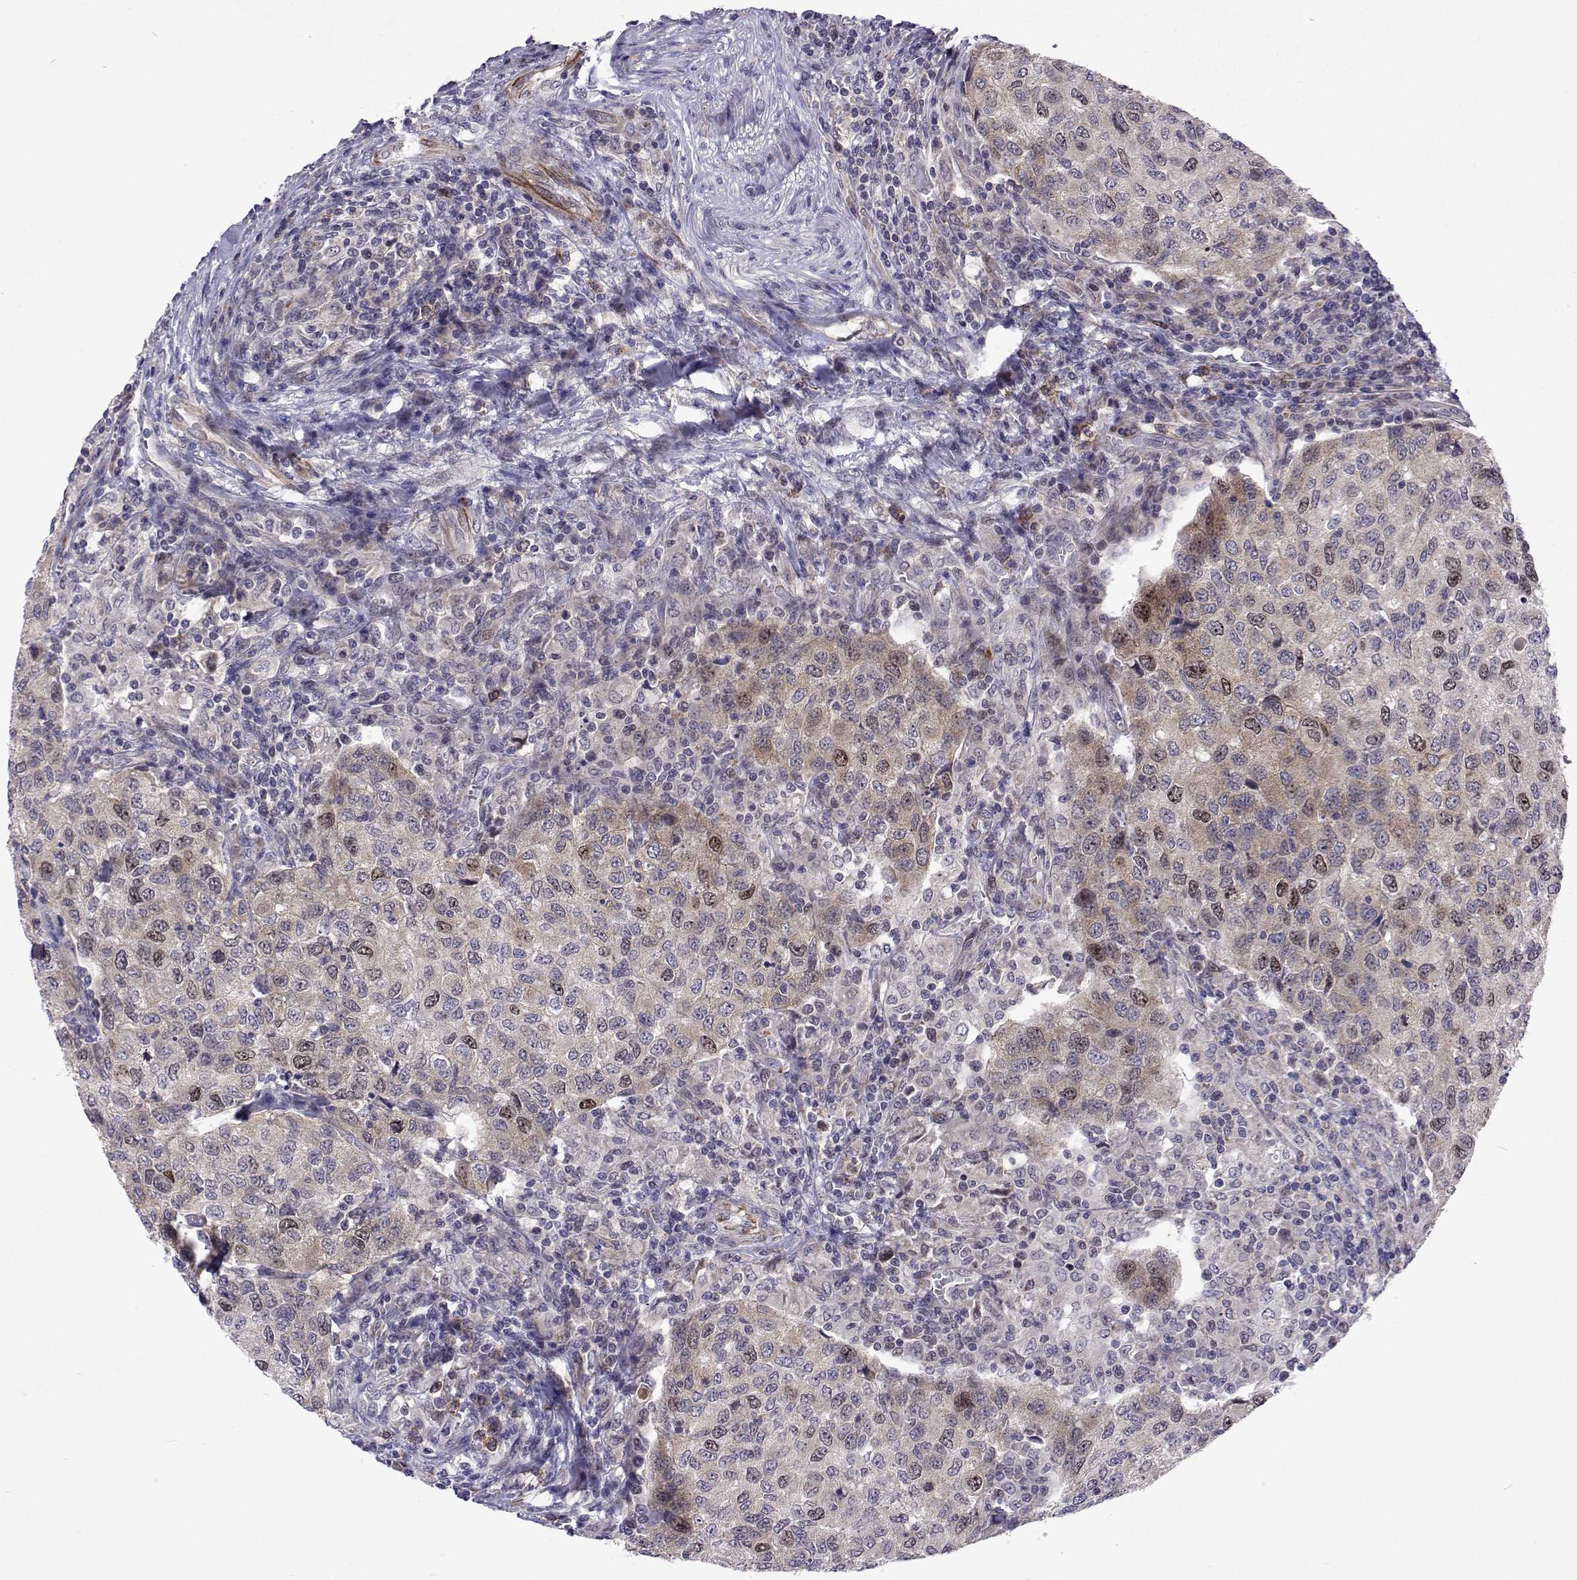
{"staining": {"intensity": "moderate", "quantity": "<25%", "location": "nuclear"}, "tissue": "urothelial cancer", "cell_type": "Tumor cells", "image_type": "cancer", "snomed": [{"axis": "morphology", "description": "Urothelial carcinoma, High grade"}, {"axis": "topography", "description": "Urinary bladder"}], "caption": "This is a photomicrograph of immunohistochemistry staining of urothelial cancer, which shows moderate staining in the nuclear of tumor cells.", "gene": "DHTKD1", "patient": {"sex": "female", "age": 78}}